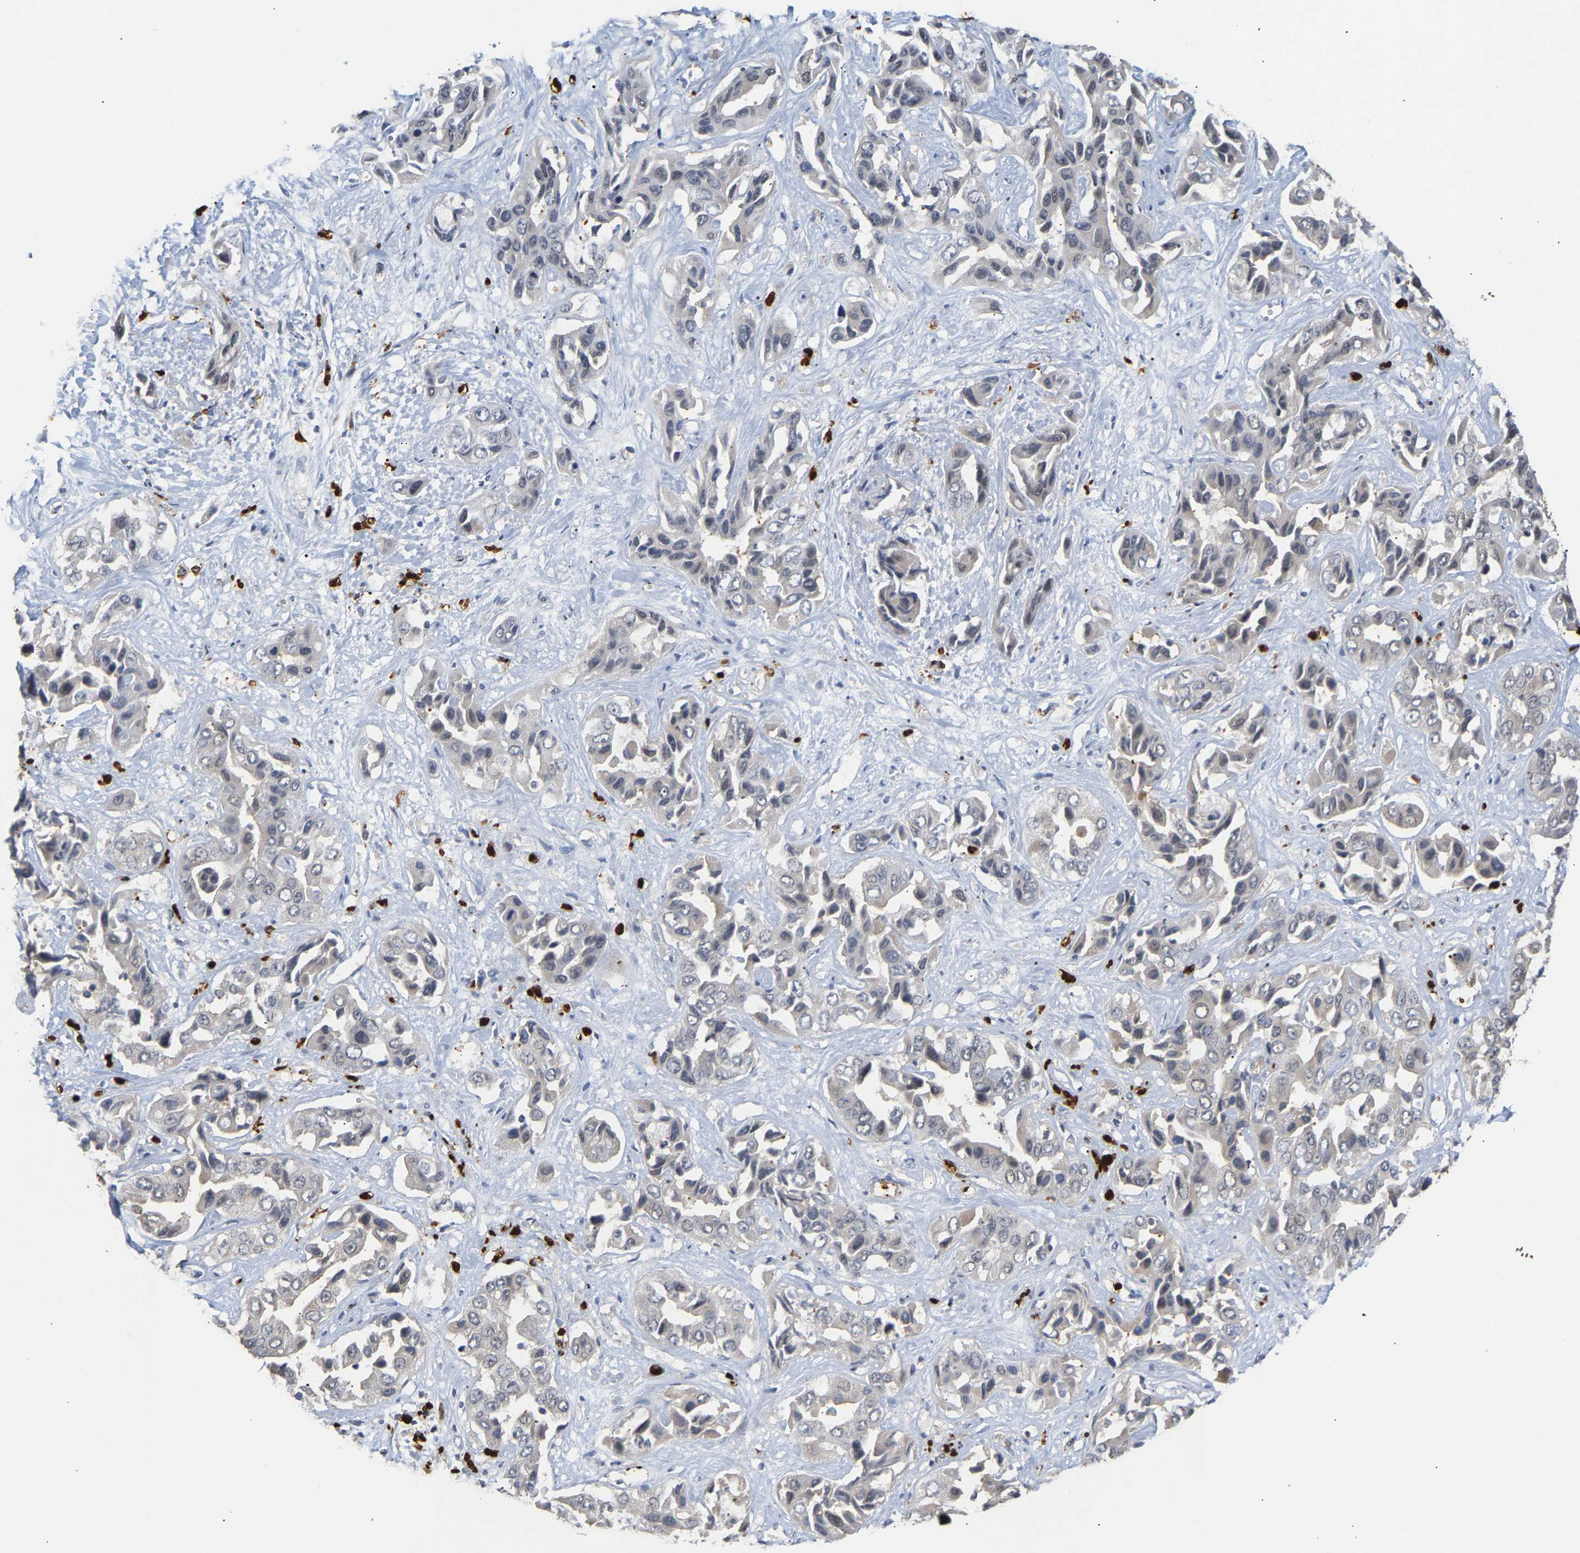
{"staining": {"intensity": "weak", "quantity": "<25%", "location": "cytoplasmic/membranous,nuclear"}, "tissue": "liver cancer", "cell_type": "Tumor cells", "image_type": "cancer", "snomed": [{"axis": "morphology", "description": "Cholangiocarcinoma"}, {"axis": "topography", "description": "Liver"}], "caption": "DAB (3,3'-diaminobenzidine) immunohistochemical staining of human liver cancer exhibits no significant expression in tumor cells. (DAB (3,3'-diaminobenzidine) immunohistochemistry with hematoxylin counter stain).", "gene": "TDRD7", "patient": {"sex": "female", "age": 52}}